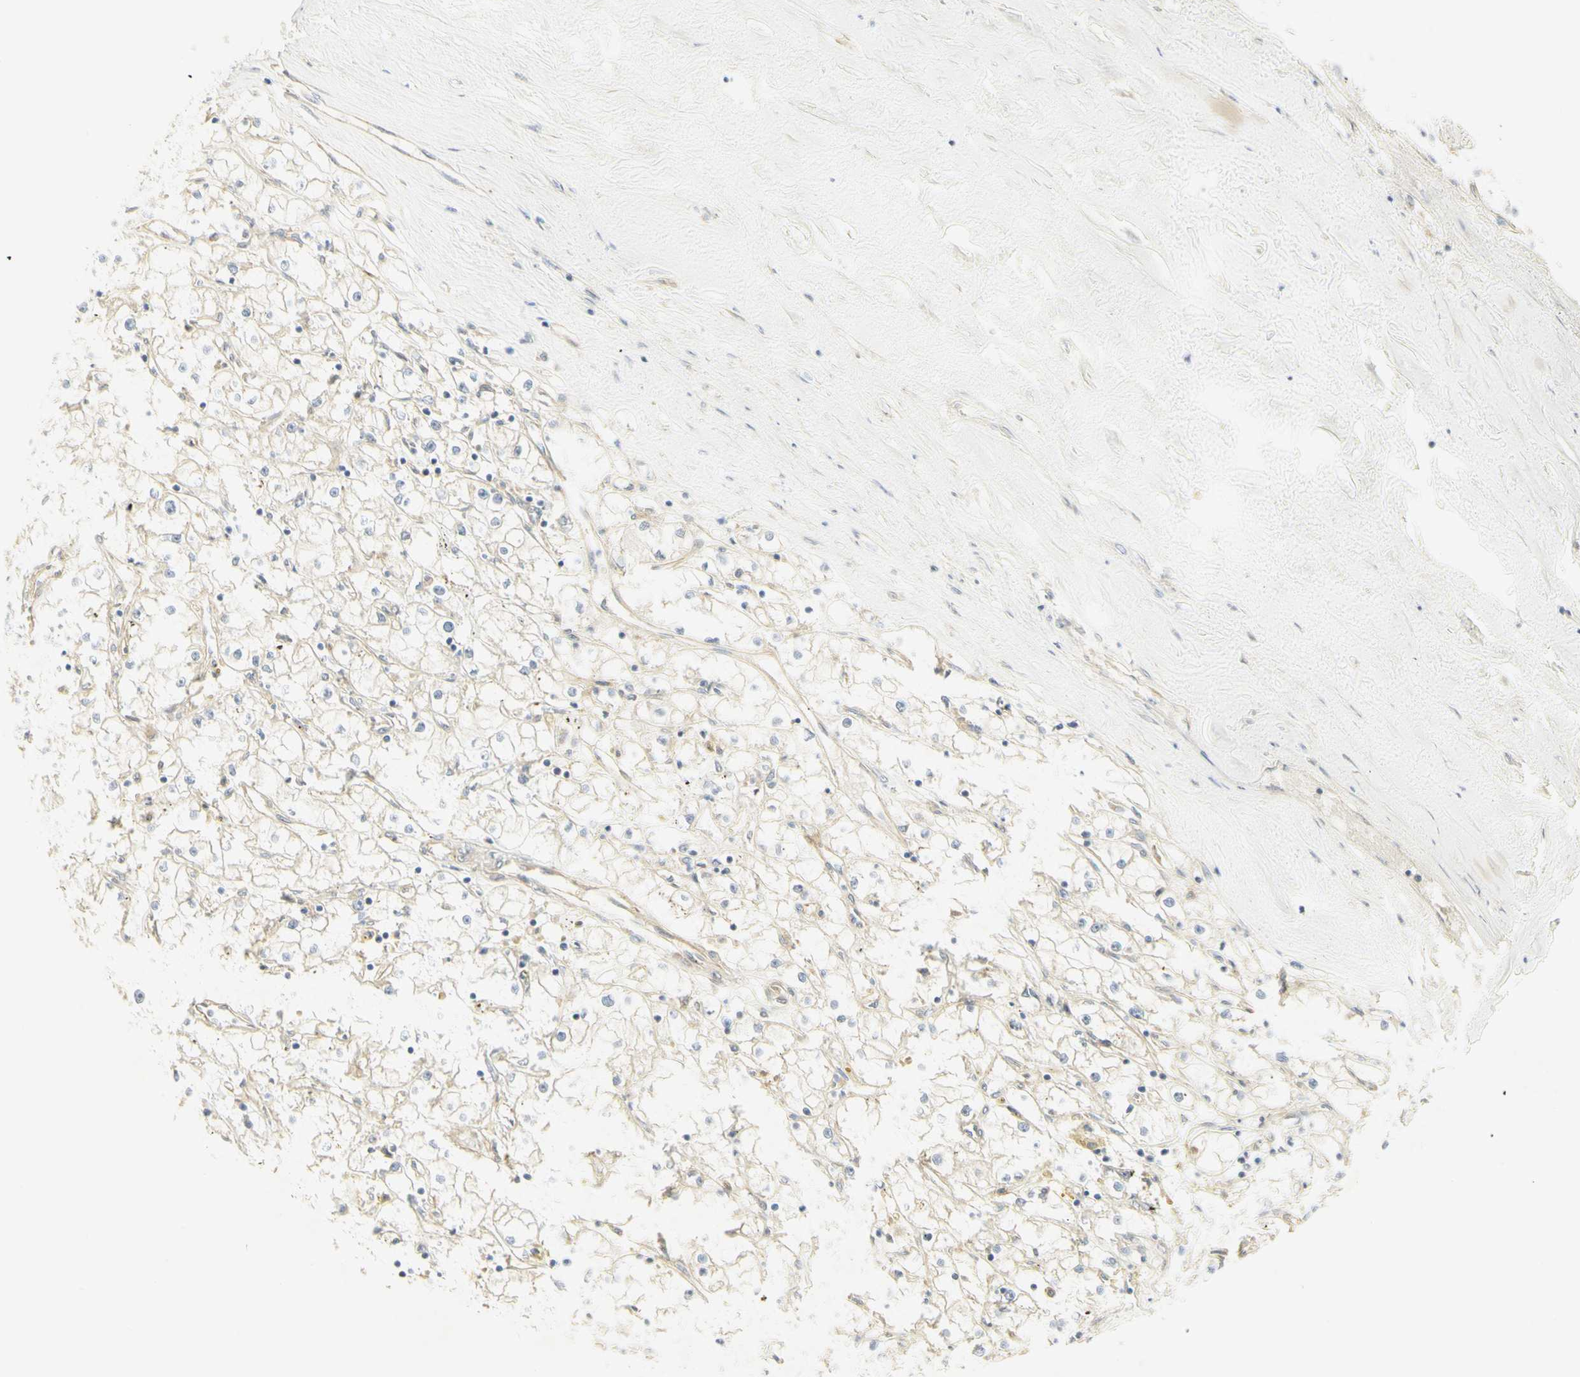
{"staining": {"intensity": "negative", "quantity": "none", "location": "none"}, "tissue": "renal cancer", "cell_type": "Tumor cells", "image_type": "cancer", "snomed": [{"axis": "morphology", "description": "Adenocarcinoma, NOS"}, {"axis": "topography", "description": "Kidney"}], "caption": "A high-resolution micrograph shows immunohistochemistry staining of adenocarcinoma (renal), which reveals no significant positivity in tumor cells.", "gene": "KIF11", "patient": {"sex": "male", "age": 56}}